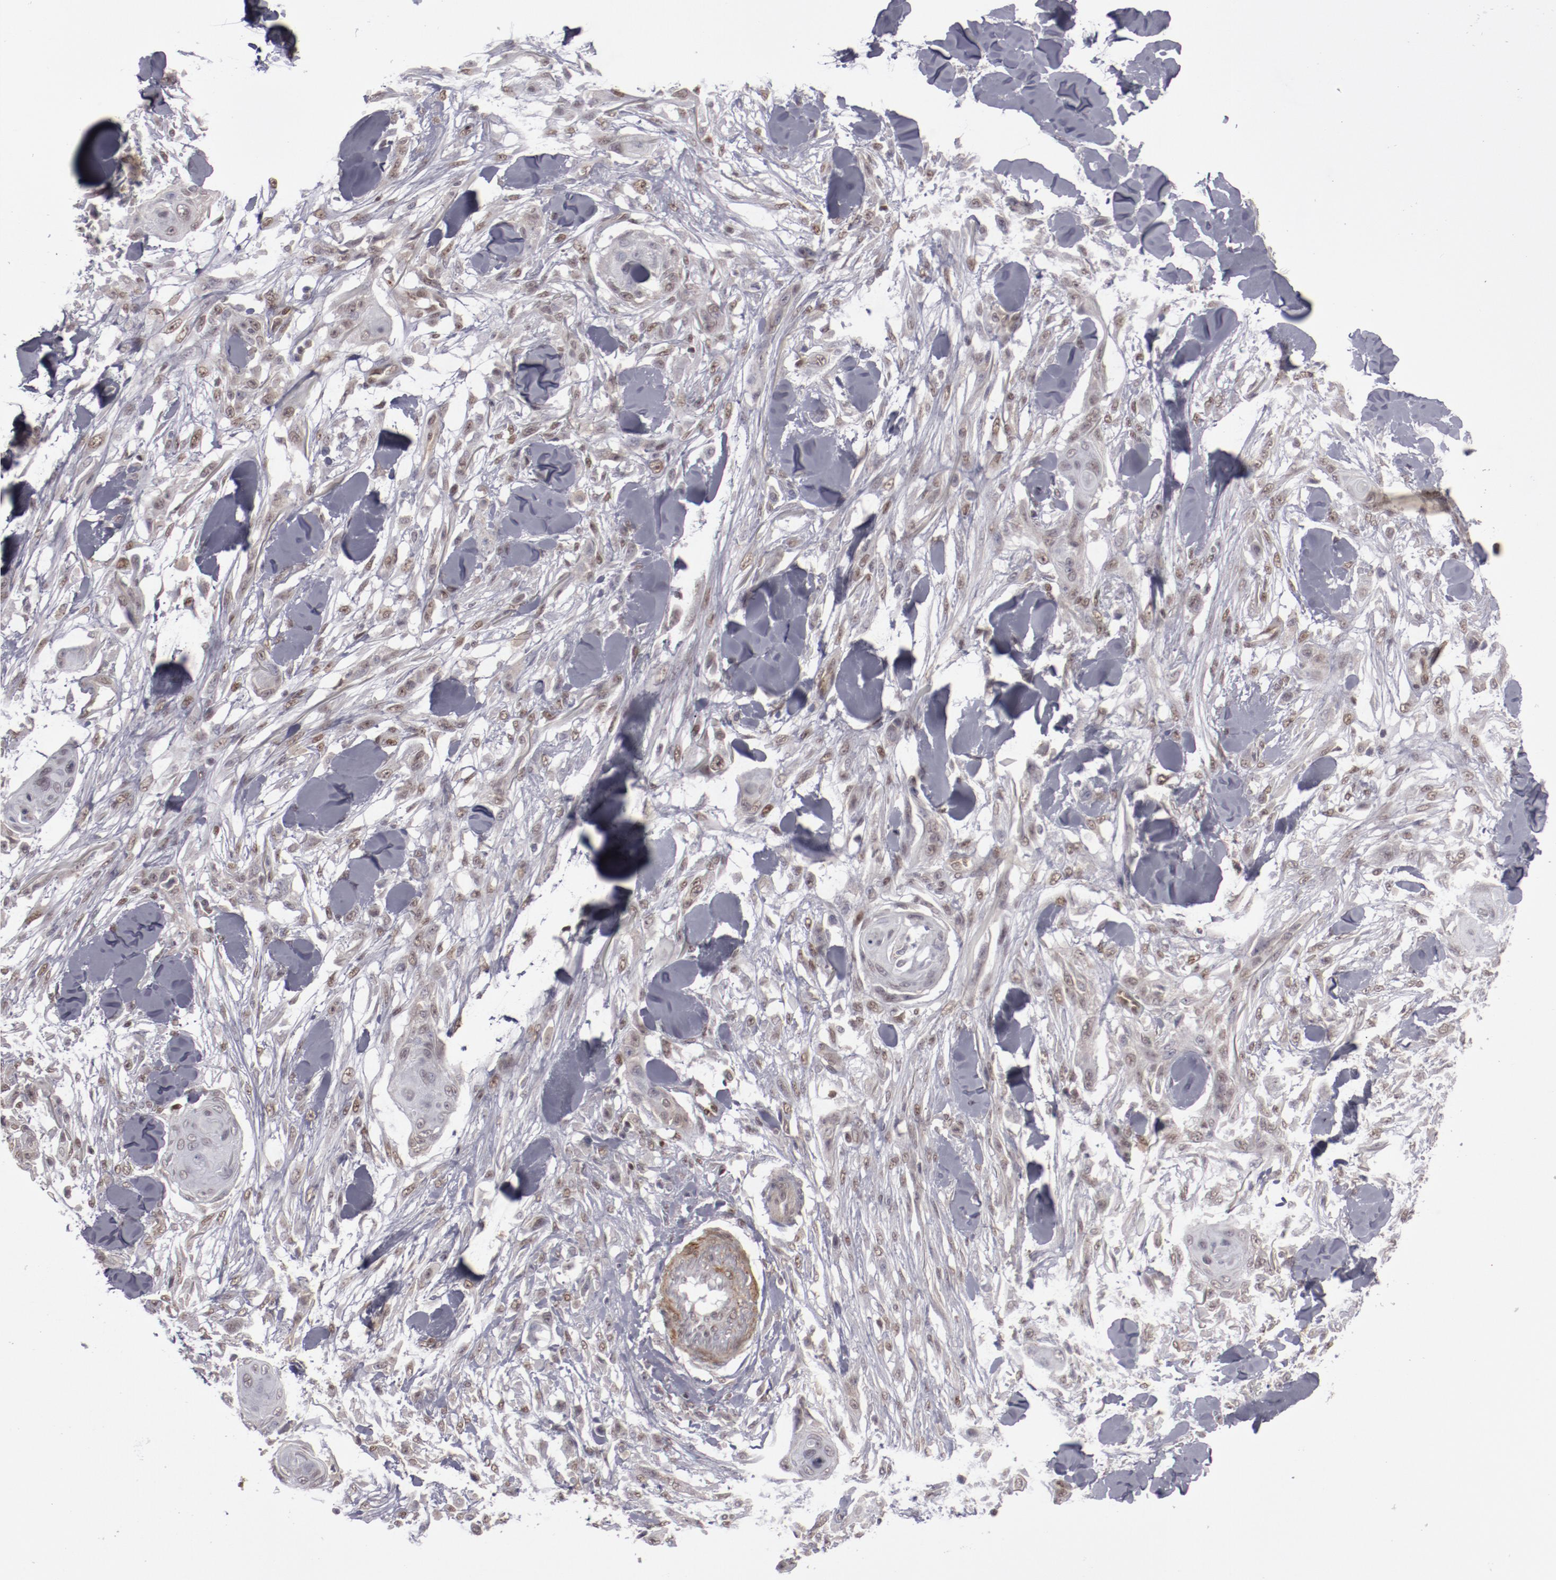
{"staining": {"intensity": "negative", "quantity": "none", "location": "none"}, "tissue": "skin cancer", "cell_type": "Tumor cells", "image_type": "cancer", "snomed": [{"axis": "morphology", "description": "Squamous cell carcinoma, NOS"}, {"axis": "topography", "description": "Skin"}], "caption": "Micrograph shows no significant protein positivity in tumor cells of skin squamous cell carcinoma.", "gene": "LEF1", "patient": {"sex": "female", "age": 59}}